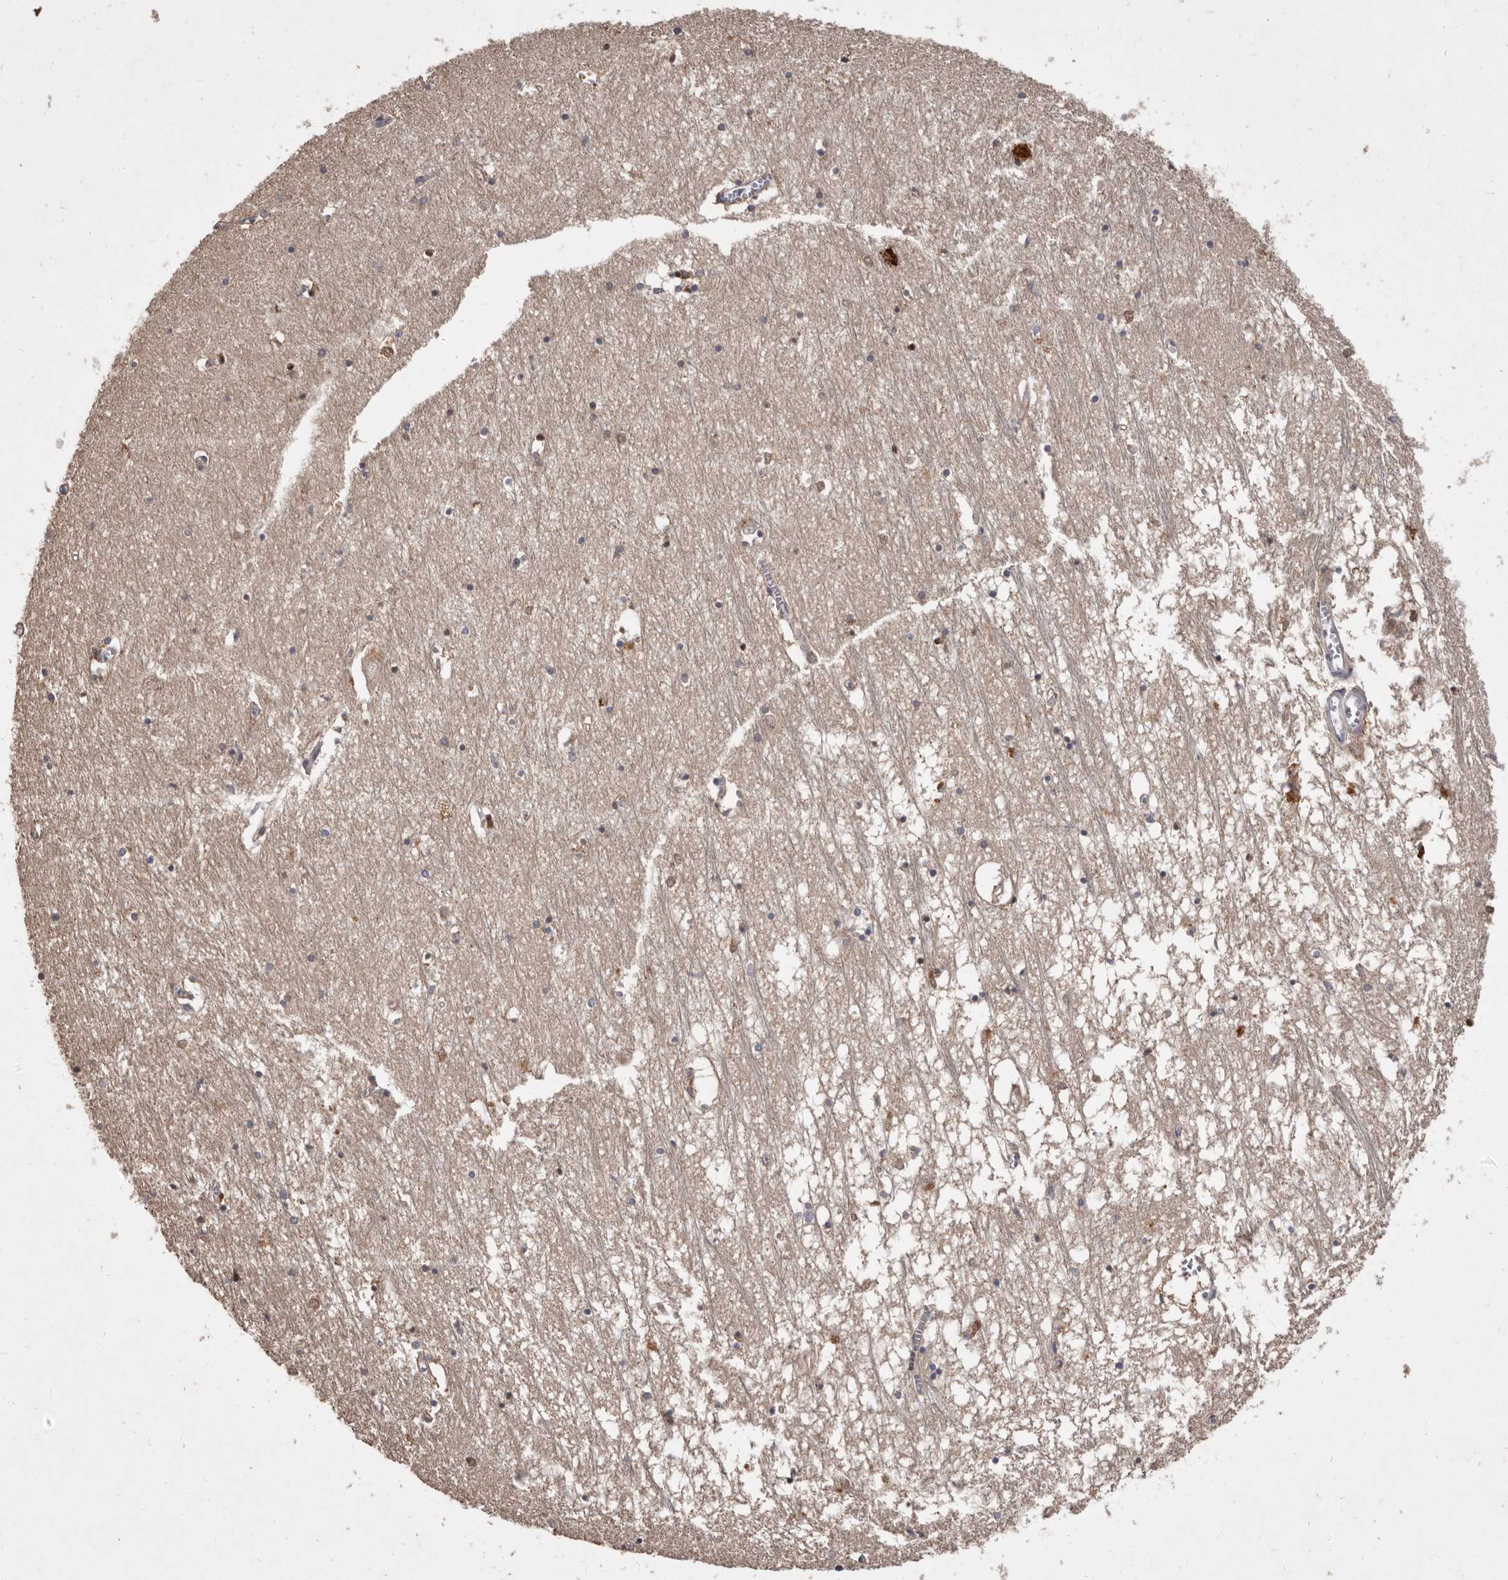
{"staining": {"intensity": "moderate", "quantity": "<25%", "location": "cytoplasmic/membranous,nuclear"}, "tissue": "hippocampus", "cell_type": "Glial cells", "image_type": "normal", "snomed": [{"axis": "morphology", "description": "Normal tissue, NOS"}, {"axis": "topography", "description": "Hippocampus"}], "caption": "This image shows immunohistochemistry staining of benign human hippocampus, with low moderate cytoplasmic/membranous,nuclear positivity in about <25% of glial cells.", "gene": "FLAD1", "patient": {"sex": "male", "age": 70}}